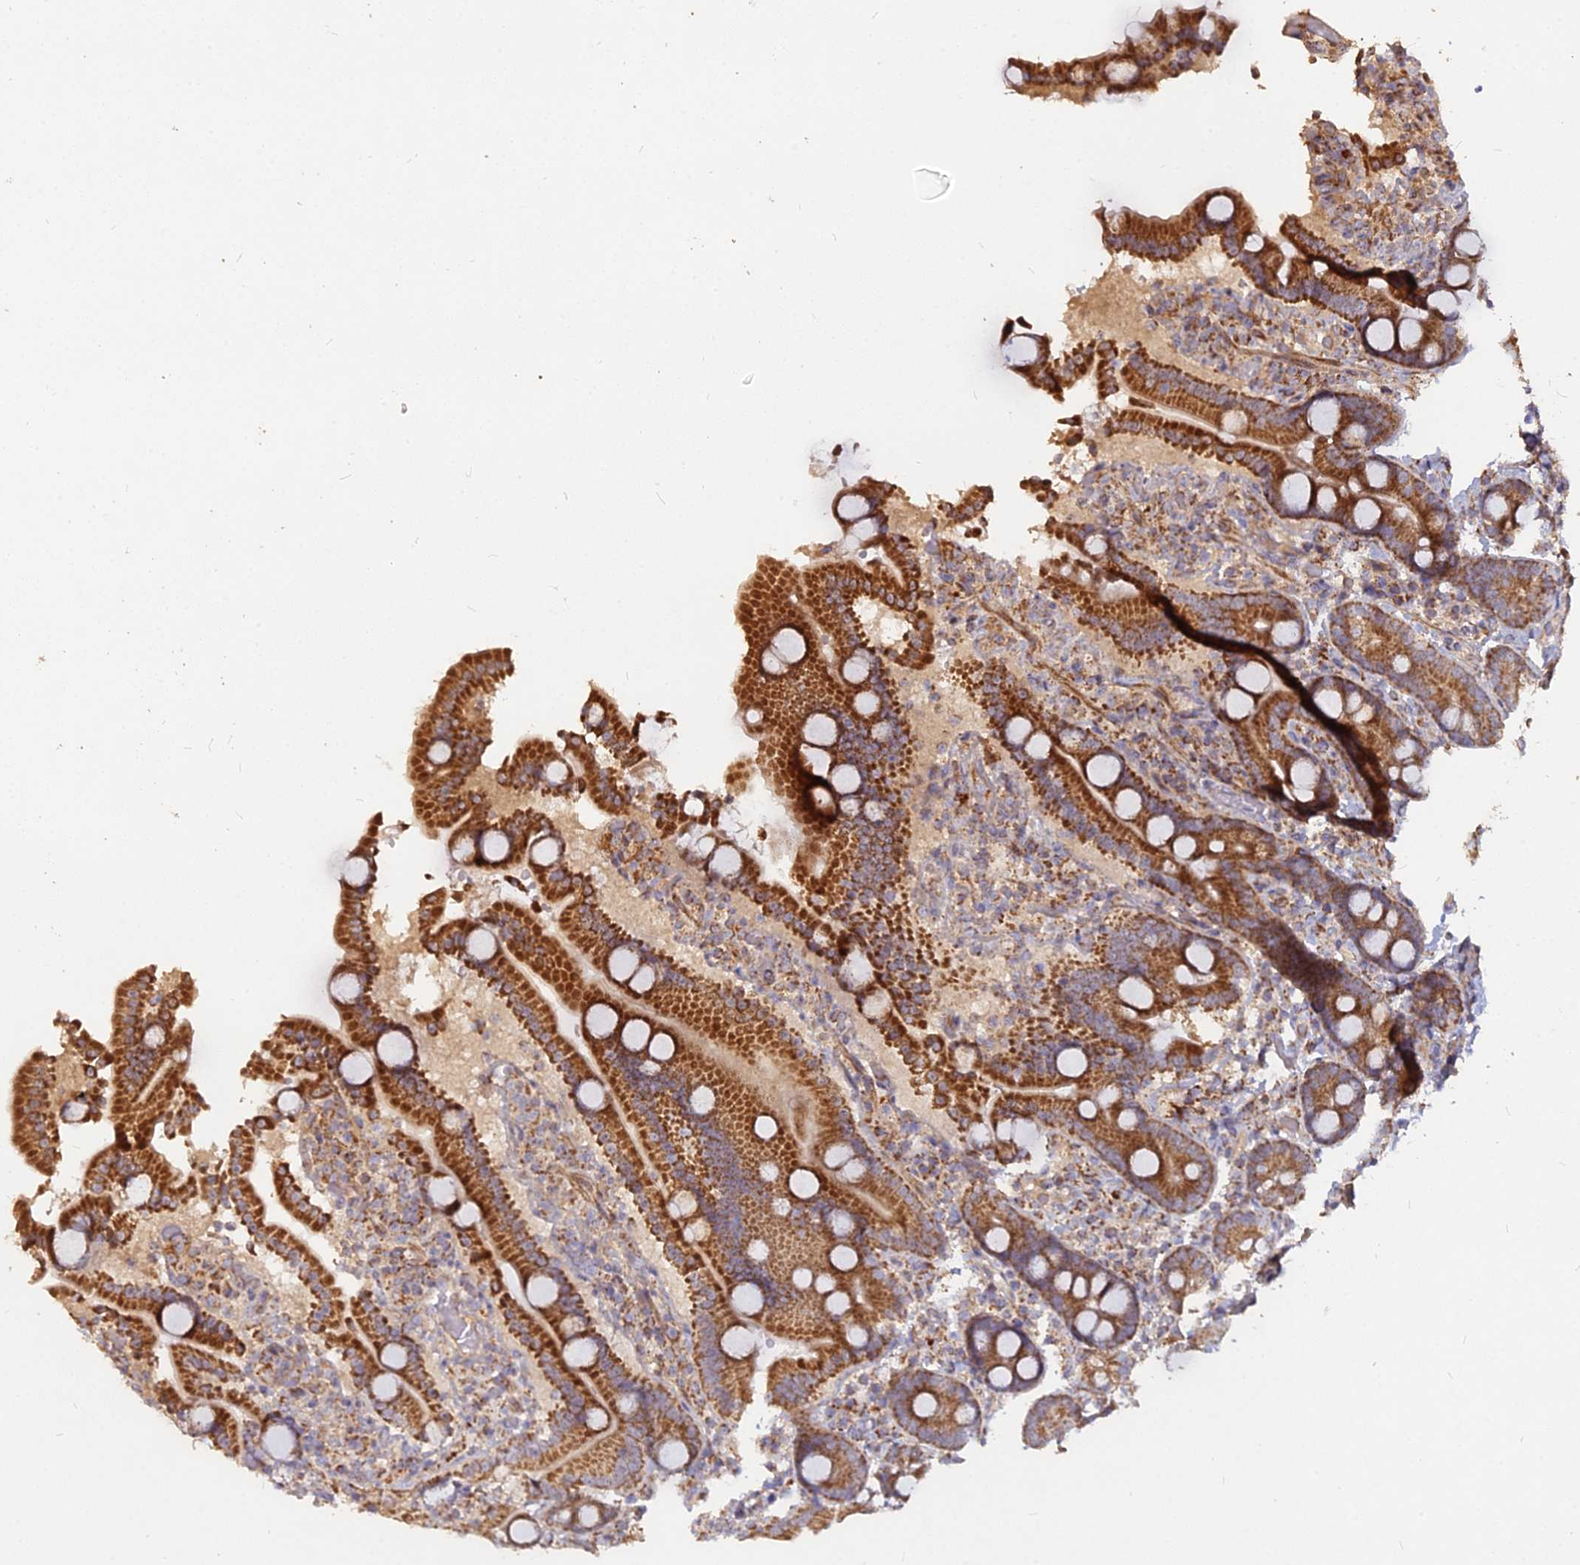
{"staining": {"intensity": "strong", "quantity": ">75%", "location": "cytoplasmic/membranous"}, "tissue": "duodenum", "cell_type": "Glandular cells", "image_type": "normal", "snomed": [{"axis": "morphology", "description": "Normal tissue, NOS"}, {"axis": "topography", "description": "Duodenum"}], "caption": "A brown stain labels strong cytoplasmic/membranous staining of a protein in glandular cells of normal duodenum. Using DAB (3,3'-diaminobenzidine) (brown) and hematoxylin (blue) stains, captured at high magnification using brightfield microscopy.", "gene": "COX11", "patient": {"sex": "male", "age": 55}}